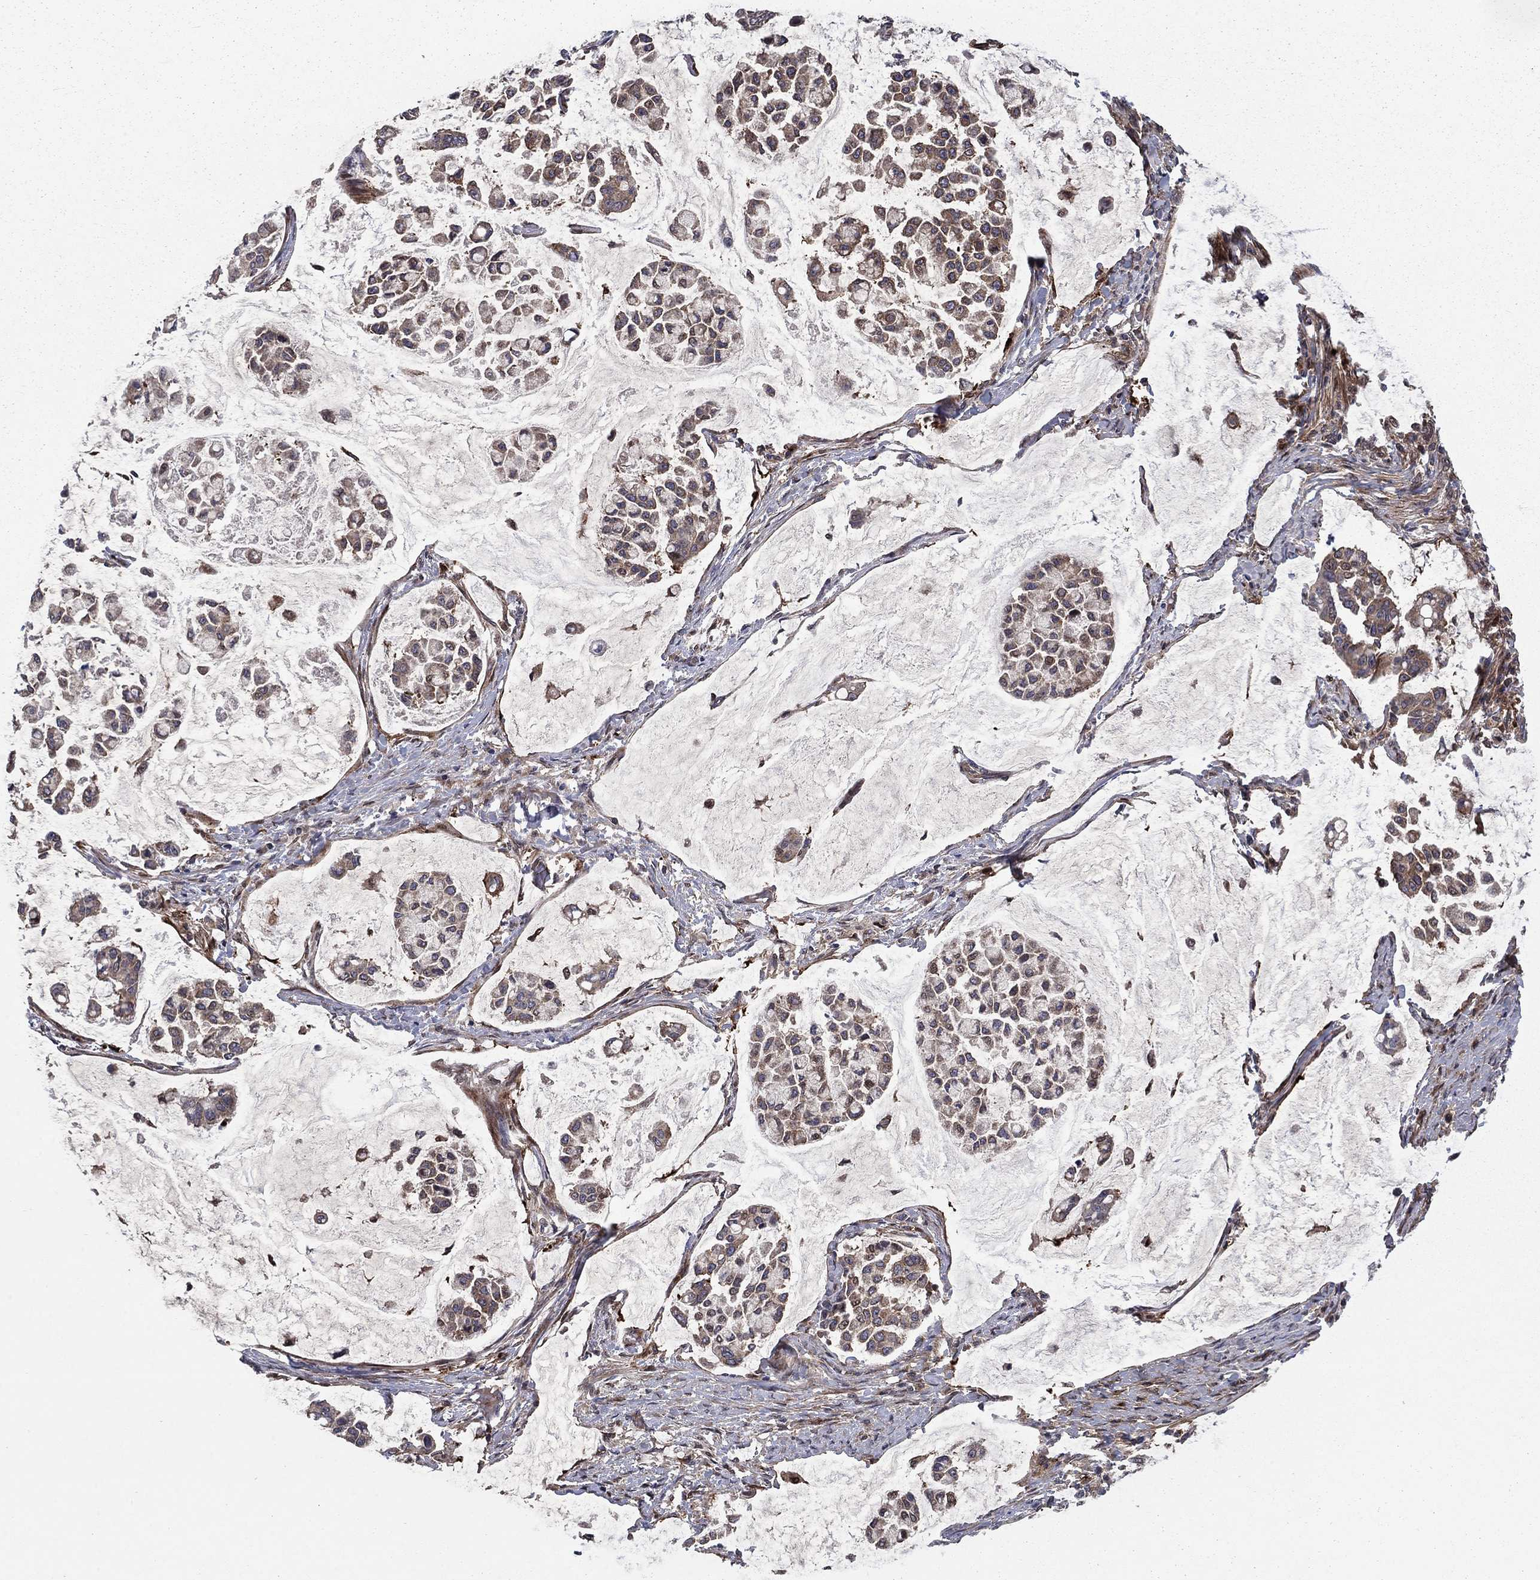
{"staining": {"intensity": "strong", "quantity": "25%-75%", "location": "cytoplasmic/membranous"}, "tissue": "stomach cancer", "cell_type": "Tumor cells", "image_type": "cancer", "snomed": [{"axis": "morphology", "description": "Adenocarcinoma, NOS"}, {"axis": "topography", "description": "Stomach"}], "caption": "Protein expression analysis of human stomach adenocarcinoma reveals strong cytoplasmic/membranous staining in about 25%-75% of tumor cells.", "gene": "HDAC4", "patient": {"sex": "male", "age": 82}}